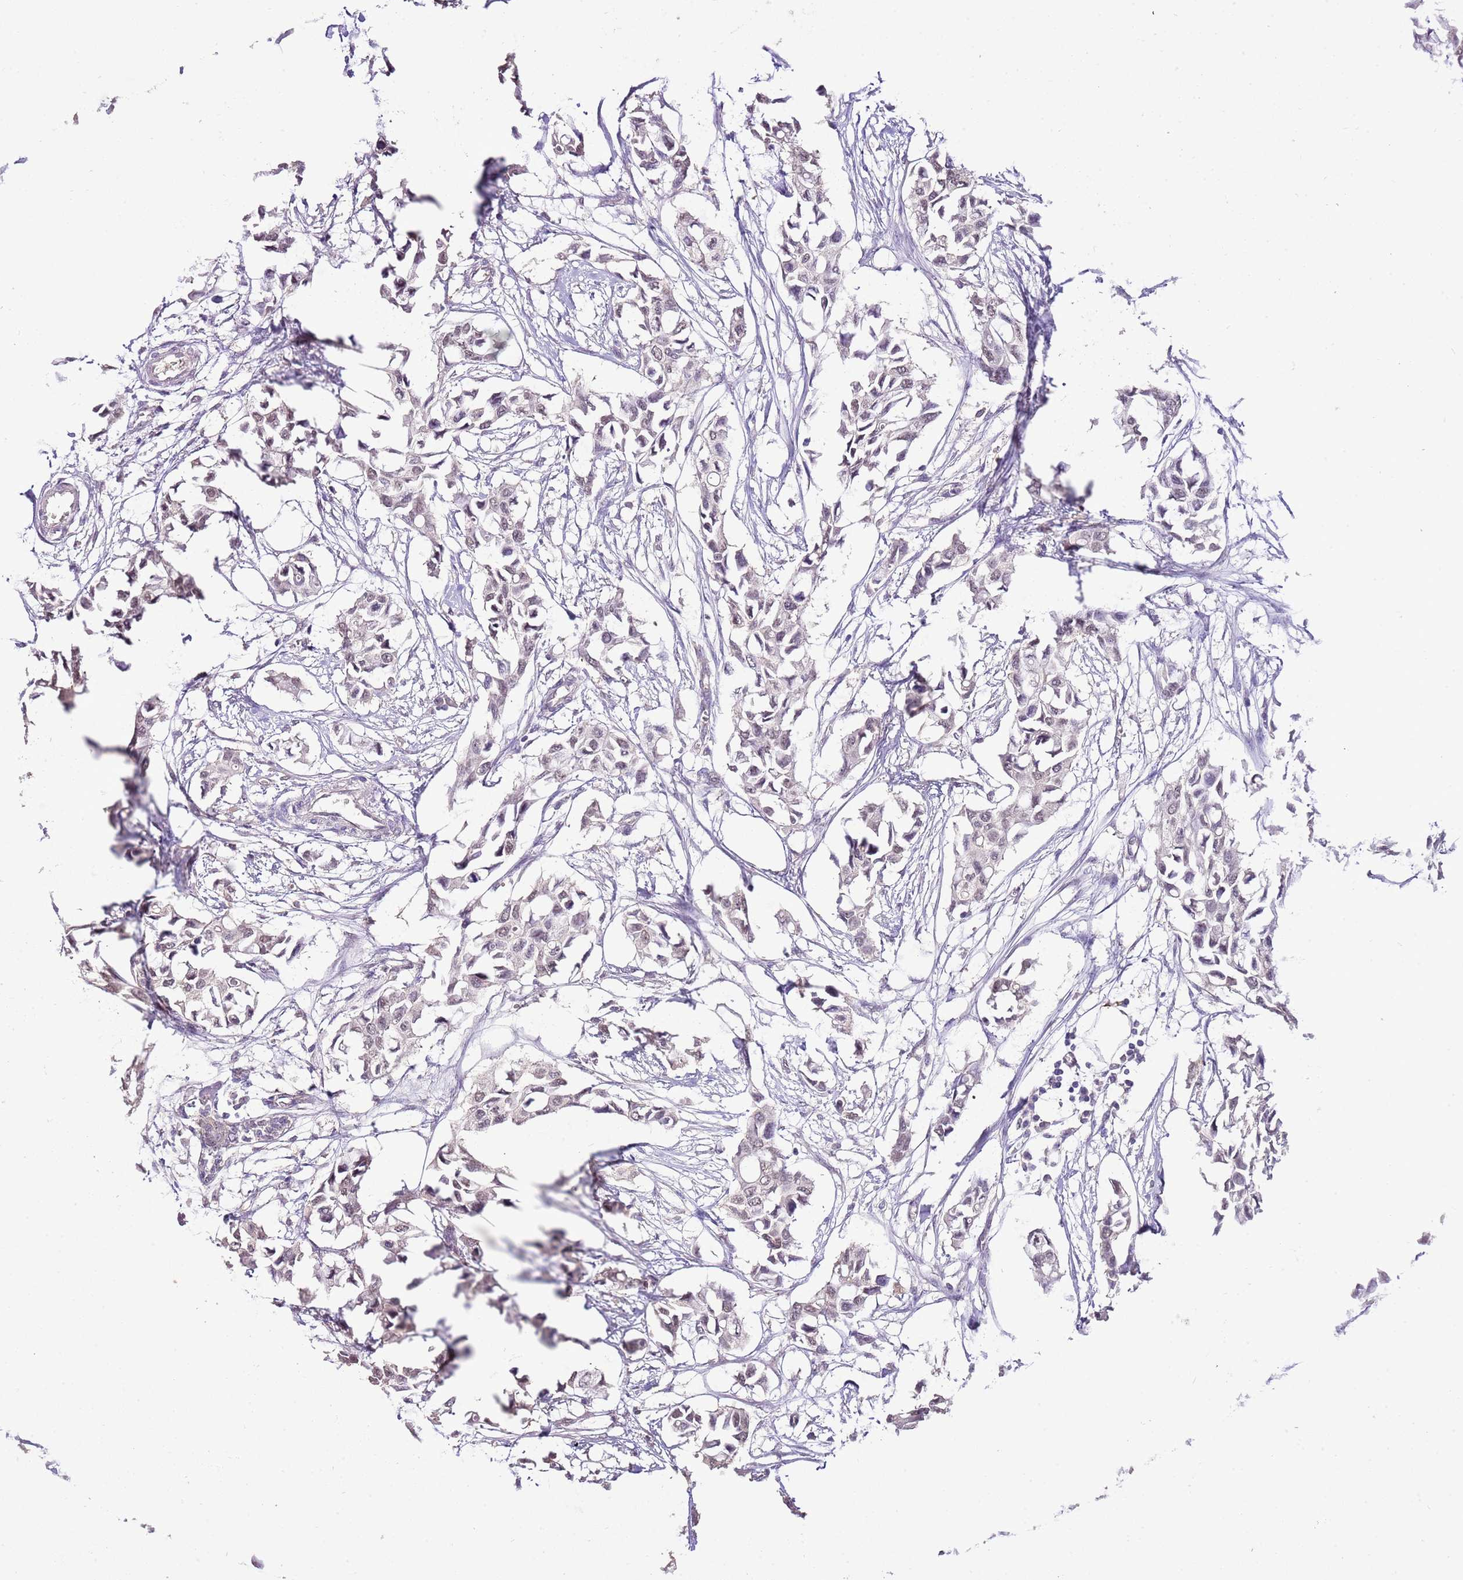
{"staining": {"intensity": "weak", "quantity": ">75%", "location": "nuclear"}, "tissue": "breast cancer", "cell_type": "Tumor cells", "image_type": "cancer", "snomed": [{"axis": "morphology", "description": "Duct carcinoma"}, {"axis": "topography", "description": "Breast"}], "caption": "The image shows immunohistochemical staining of breast cancer (infiltrating ductal carcinoma). There is weak nuclear positivity is identified in about >75% of tumor cells.", "gene": "IZUMO4", "patient": {"sex": "female", "age": 41}}